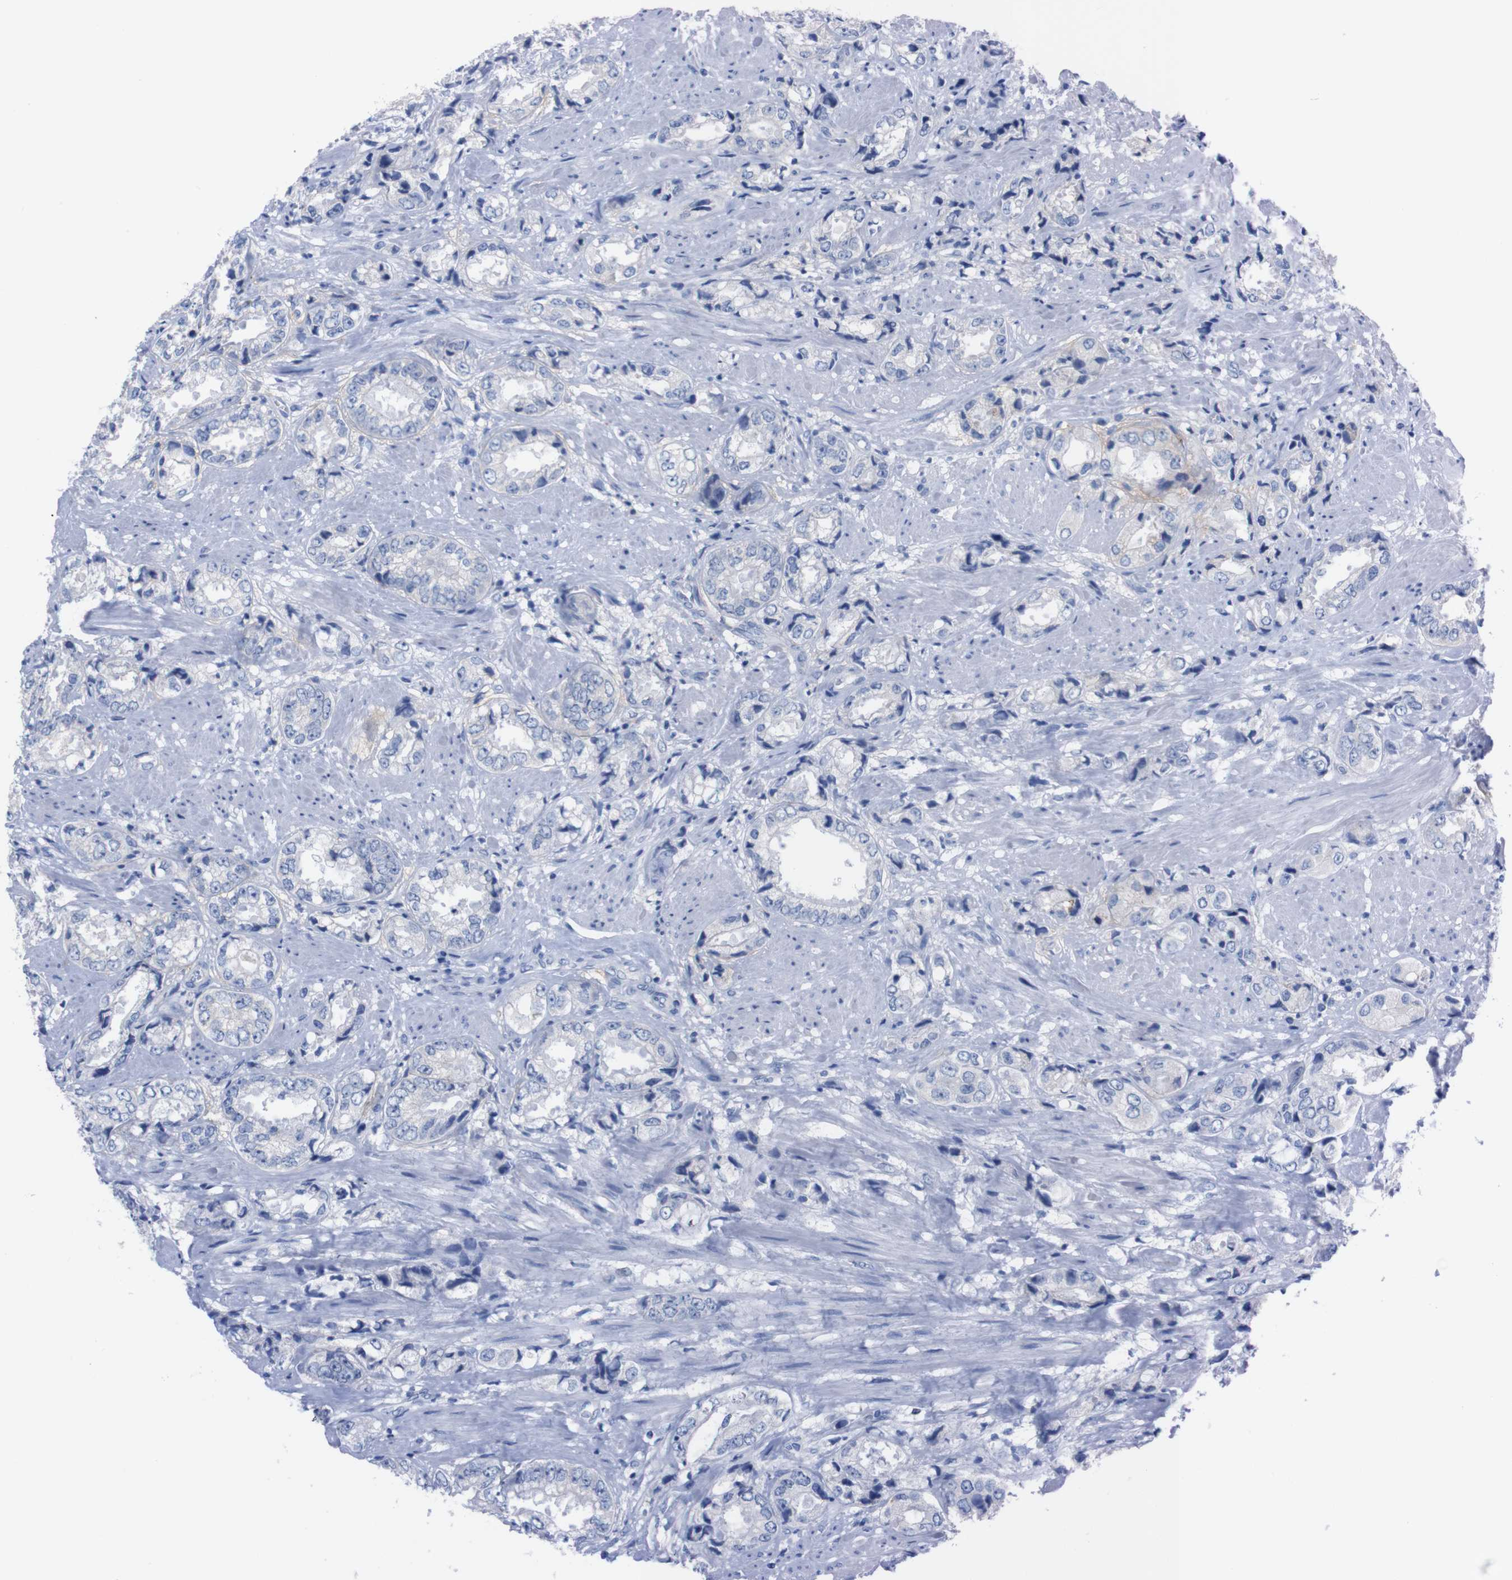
{"staining": {"intensity": "negative", "quantity": "none", "location": "none"}, "tissue": "prostate cancer", "cell_type": "Tumor cells", "image_type": "cancer", "snomed": [{"axis": "morphology", "description": "Adenocarcinoma, High grade"}, {"axis": "topography", "description": "Prostate"}], "caption": "This is an immunohistochemistry image of human high-grade adenocarcinoma (prostate). There is no expression in tumor cells.", "gene": "TMEM243", "patient": {"sex": "male", "age": 61}}